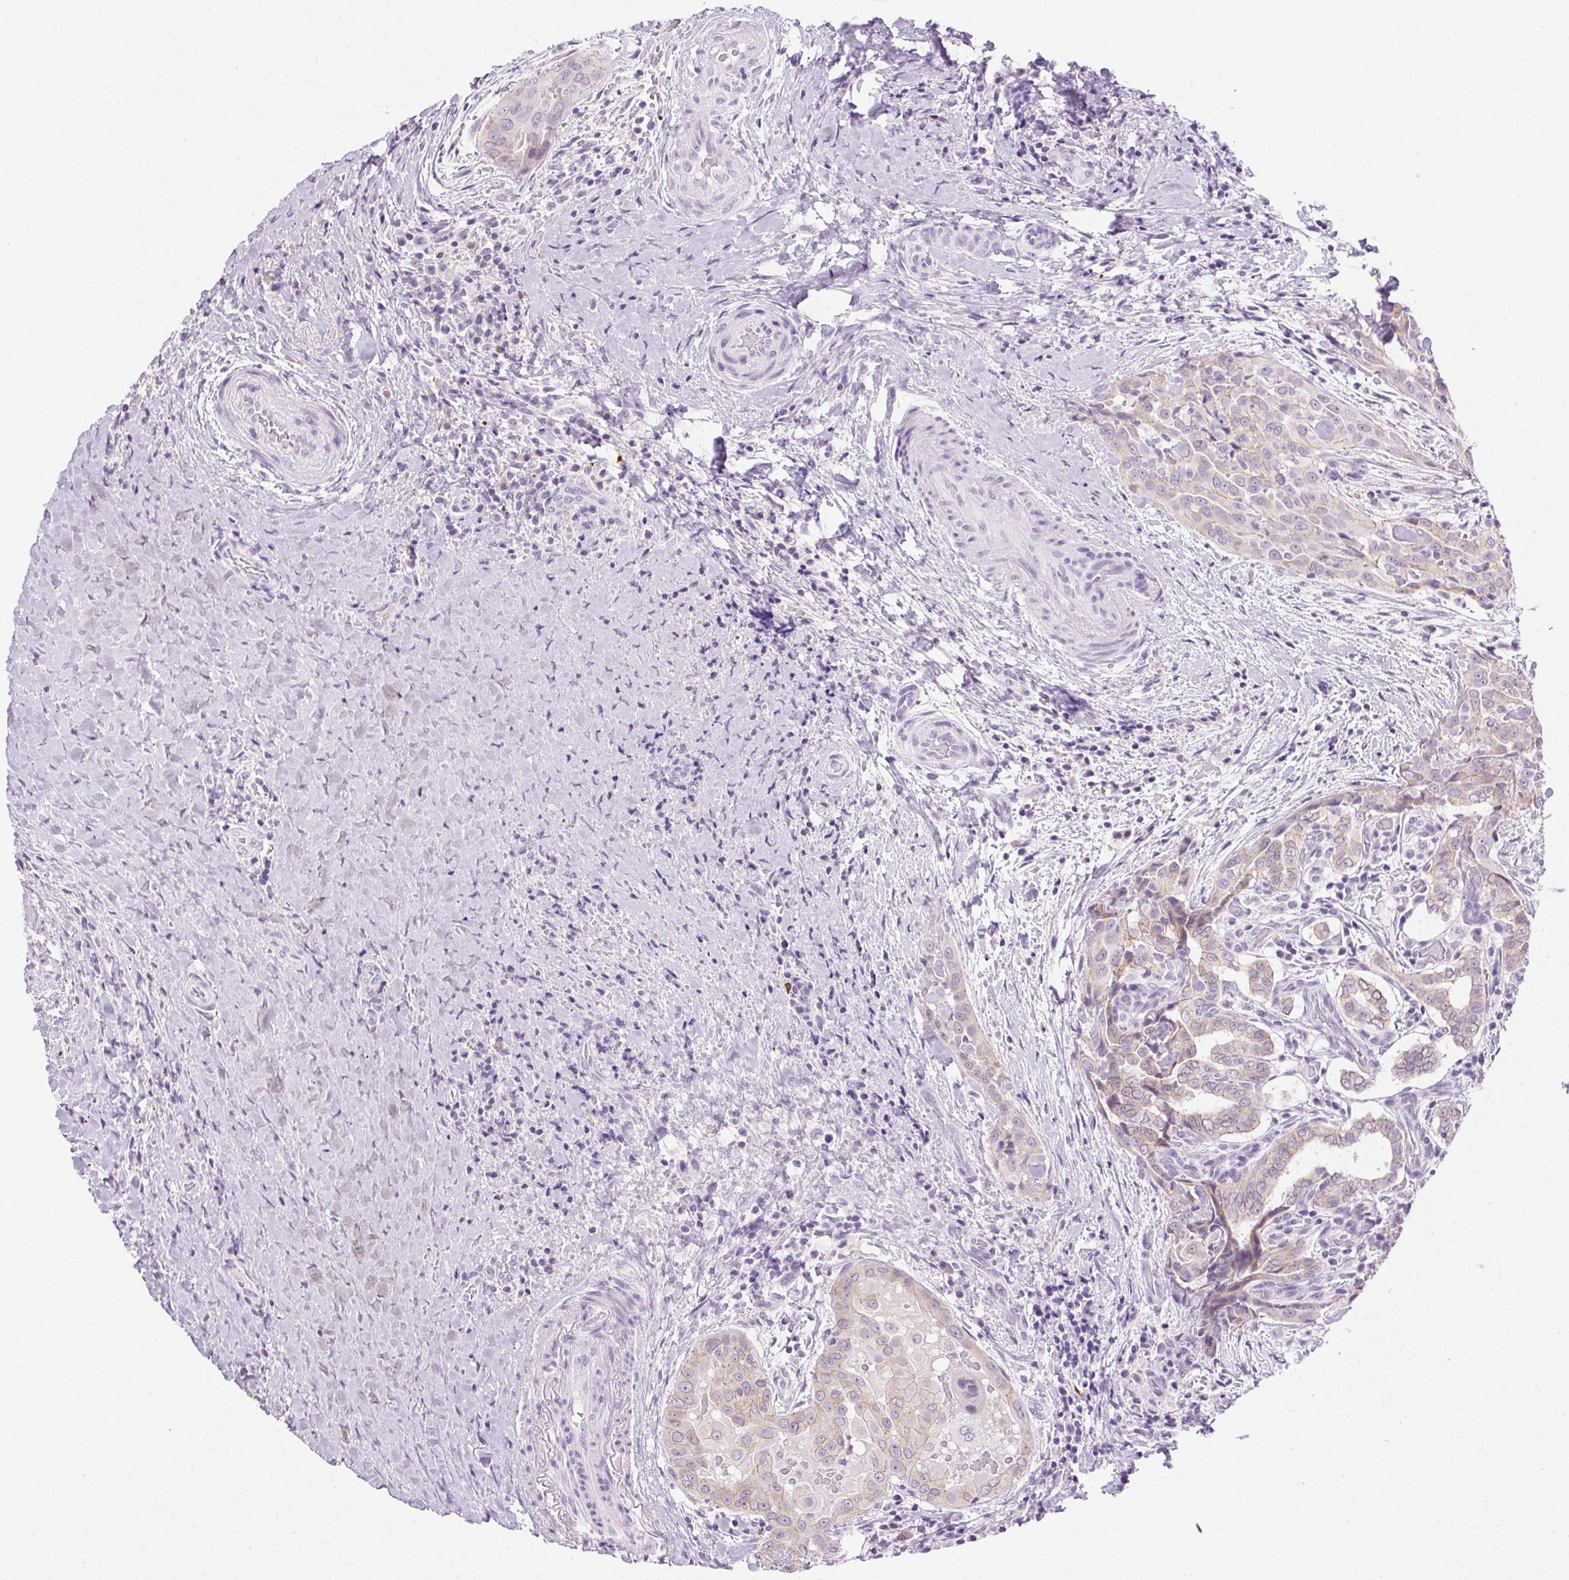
{"staining": {"intensity": "weak", "quantity": "<25%", "location": "cytoplasmic/membranous"}, "tissue": "thyroid cancer", "cell_type": "Tumor cells", "image_type": "cancer", "snomed": [{"axis": "morphology", "description": "Papillary adenocarcinoma, NOS"}, {"axis": "morphology", "description": "Papillary adenoma metastatic"}, {"axis": "topography", "description": "Thyroid gland"}], "caption": "This is an immunohistochemistry (IHC) photomicrograph of thyroid cancer (papillary adenoma metastatic). There is no staining in tumor cells.", "gene": "CLDN10", "patient": {"sex": "female", "age": 50}}